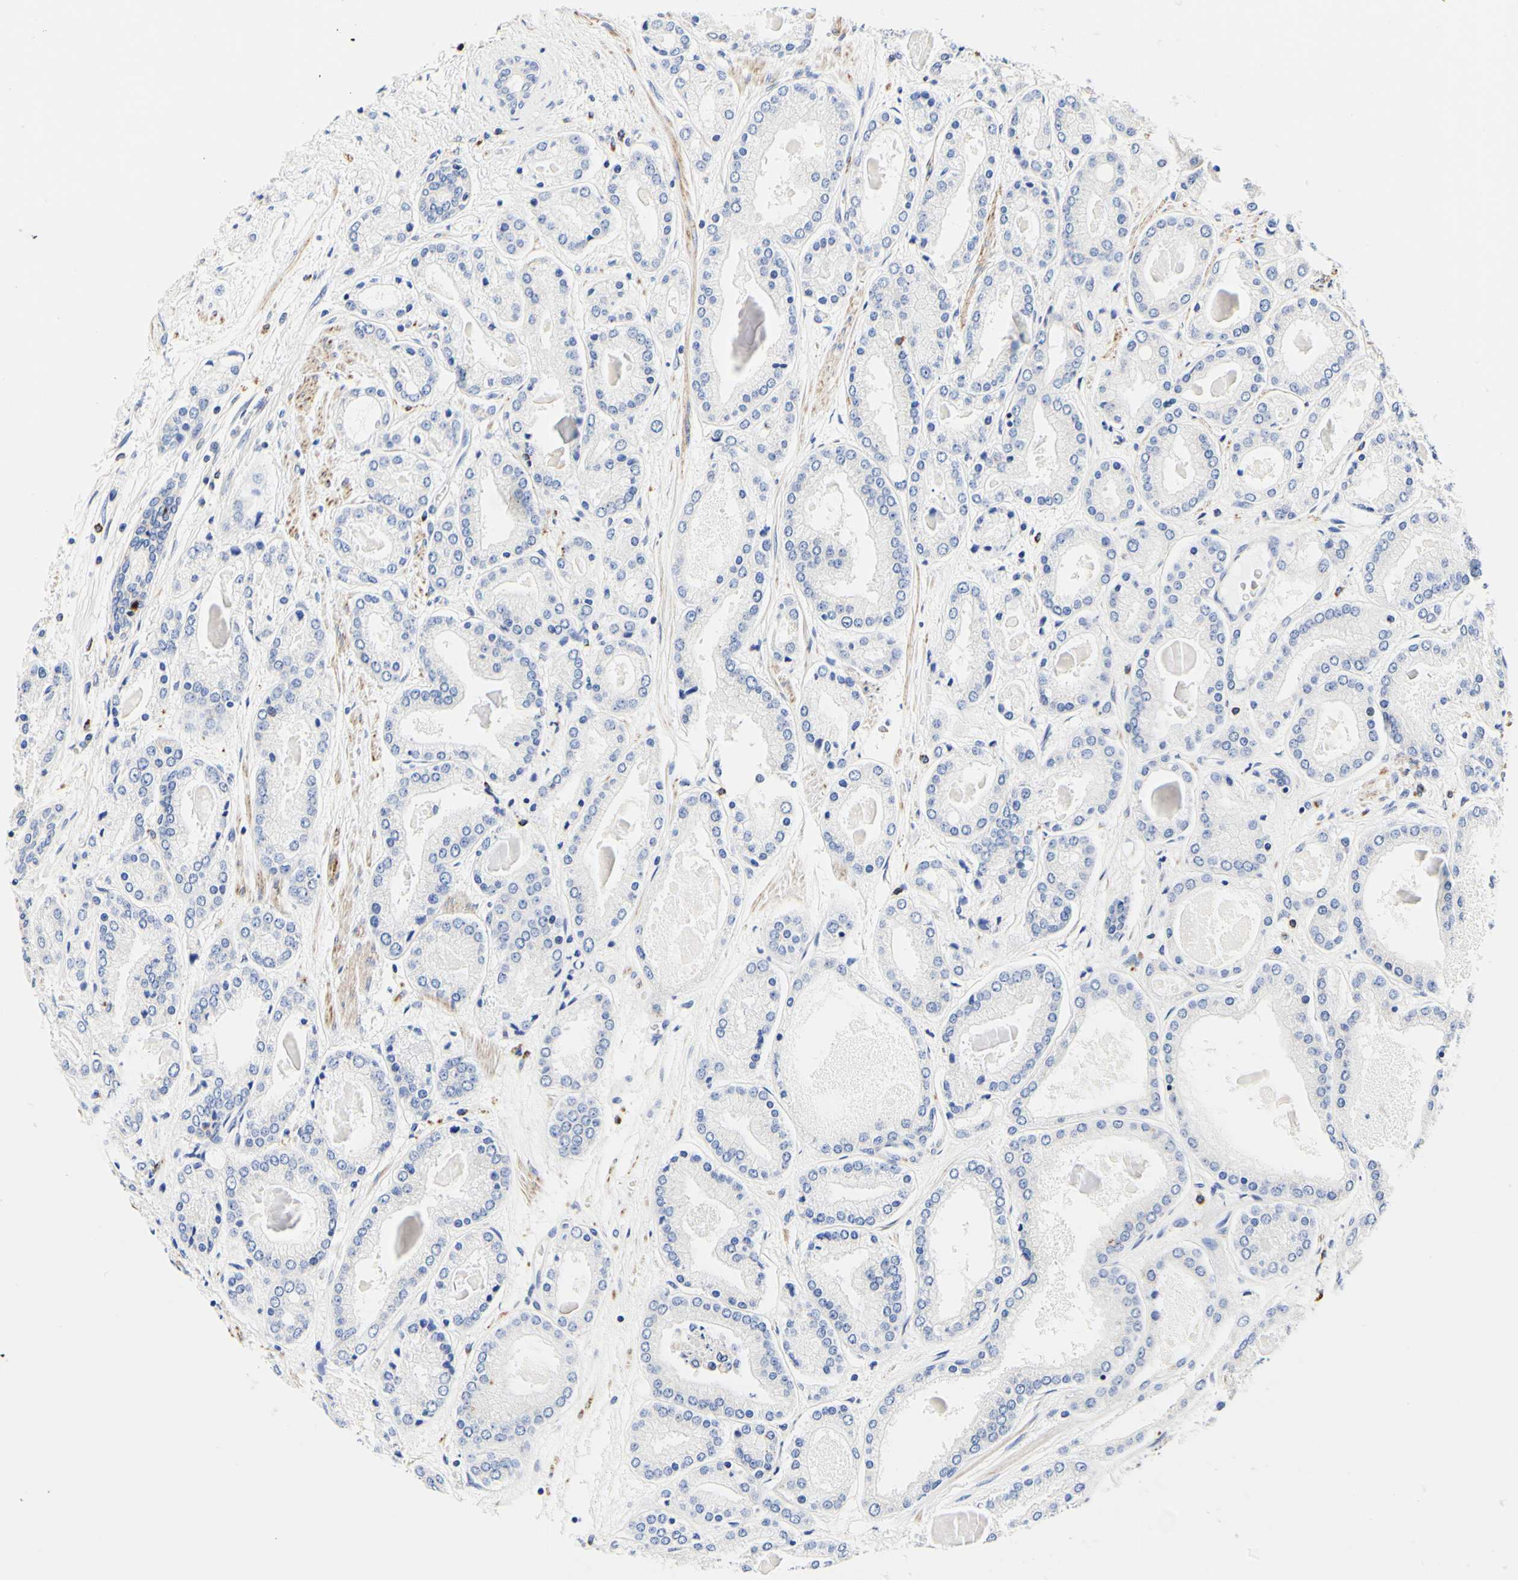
{"staining": {"intensity": "negative", "quantity": "none", "location": "none"}, "tissue": "prostate cancer", "cell_type": "Tumor cells", "image_type": "cancer", "snomed": [{"axis": "morphology", "description": "Adenocarcinoma, High grade"}, {"axis": "topography", "description": "Prostate"}], "caption": "Tumor cells show no significant staining in adenocarcinoma (high-grade) (prostate).", "gene": "CAMK4", "patient": {"sex": "male", "age": 59}}